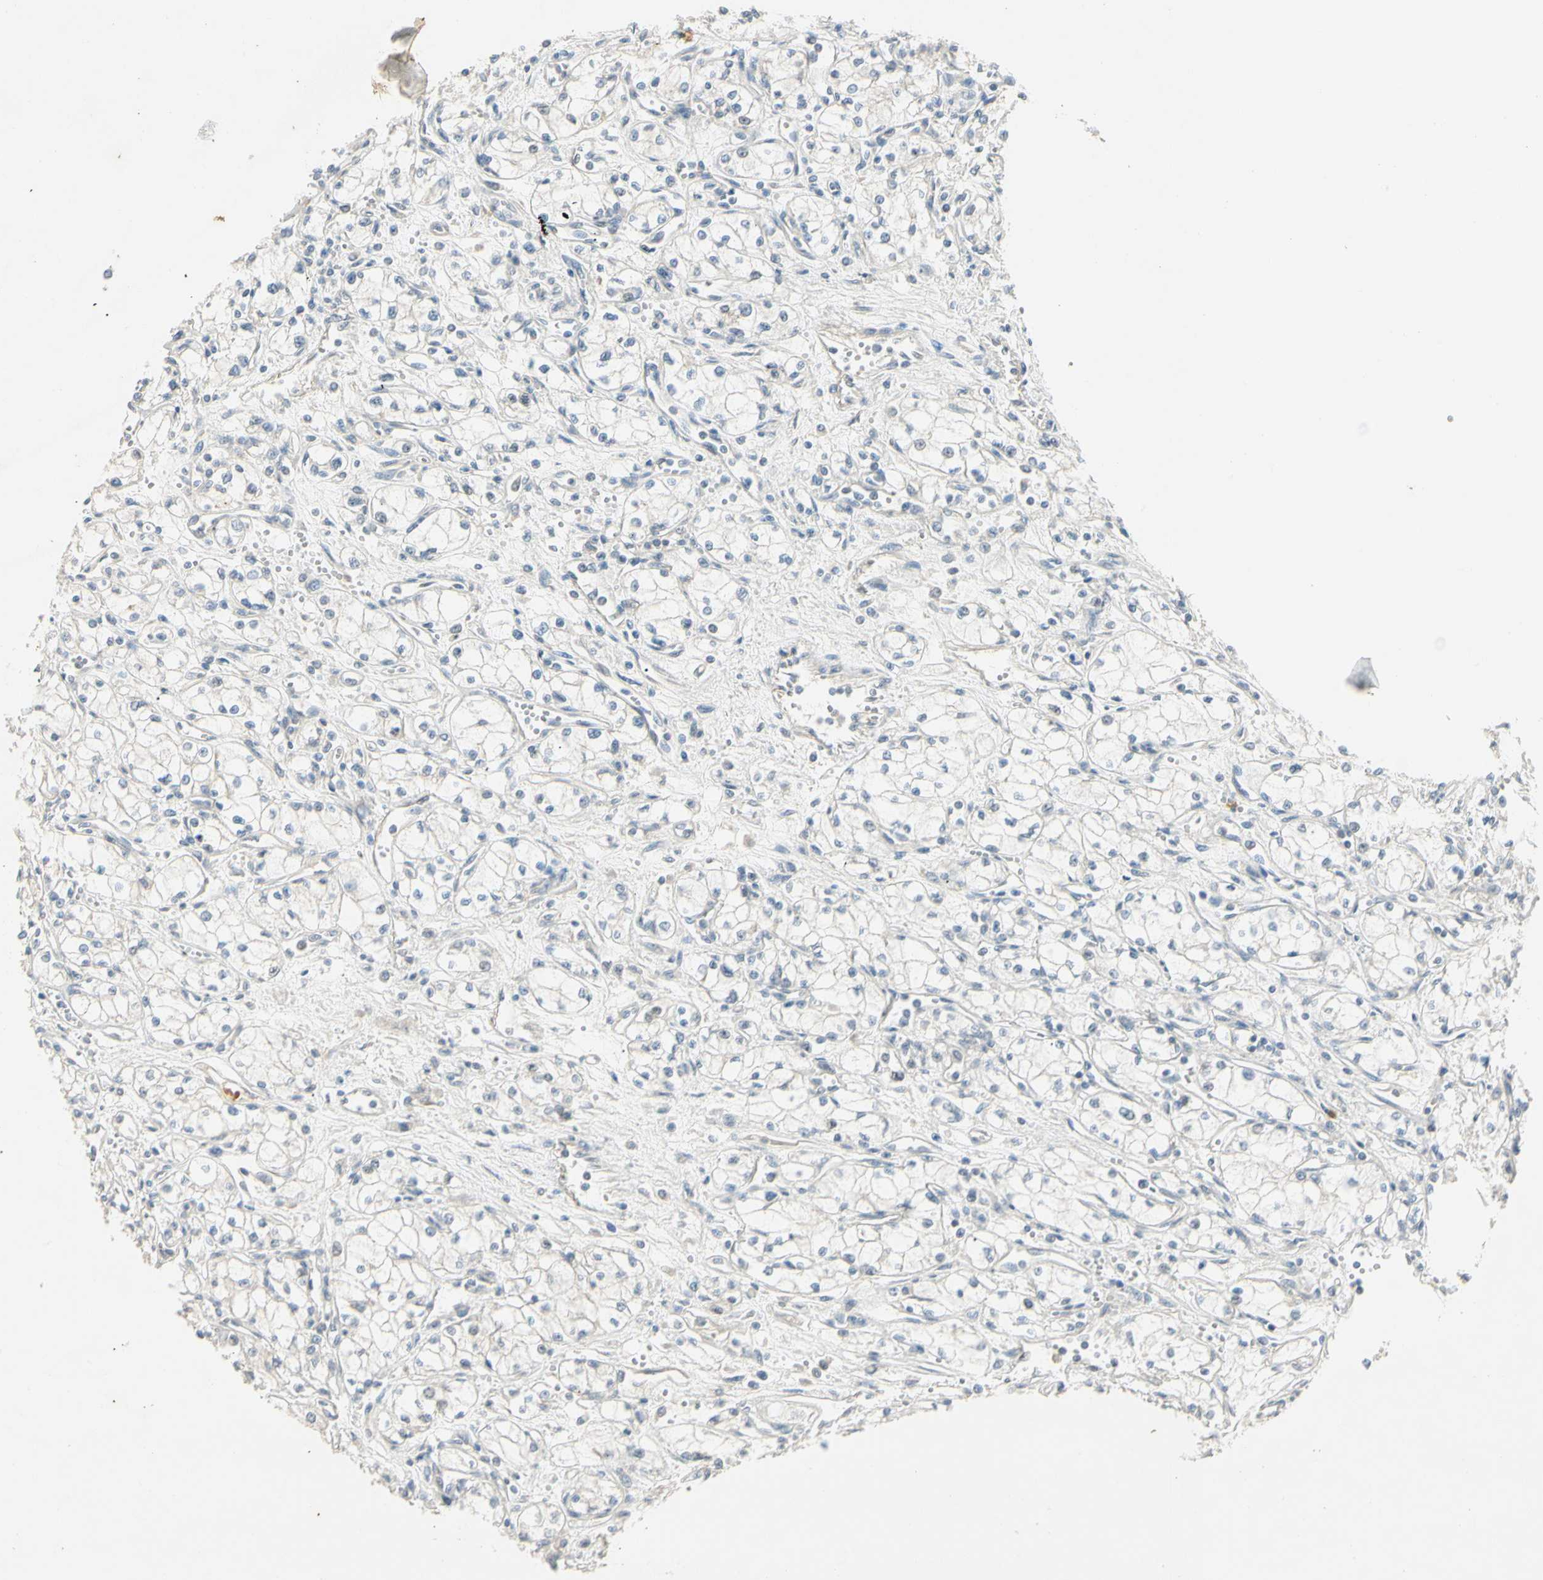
{"staining": {"intensity": "negative", "quantity": "none", "location": "none"}, "tissue": "renal cancer", "cell_type": "Tumor cells", "image_type": "cancer", "snomed": [{"axis": "morphology", "description": "Normal tissue, NOS"}, {"axis": "morphology", "description": "Adenocarcinoma, NOS"}, {"axis": "topography", "description": "Kidney"}], "caption": "An image of human renal adenocarcinoma is negative for staining in tumor cells.", "gene": "PCDHB15", "patient": {"sex": "male", "age": 59}}